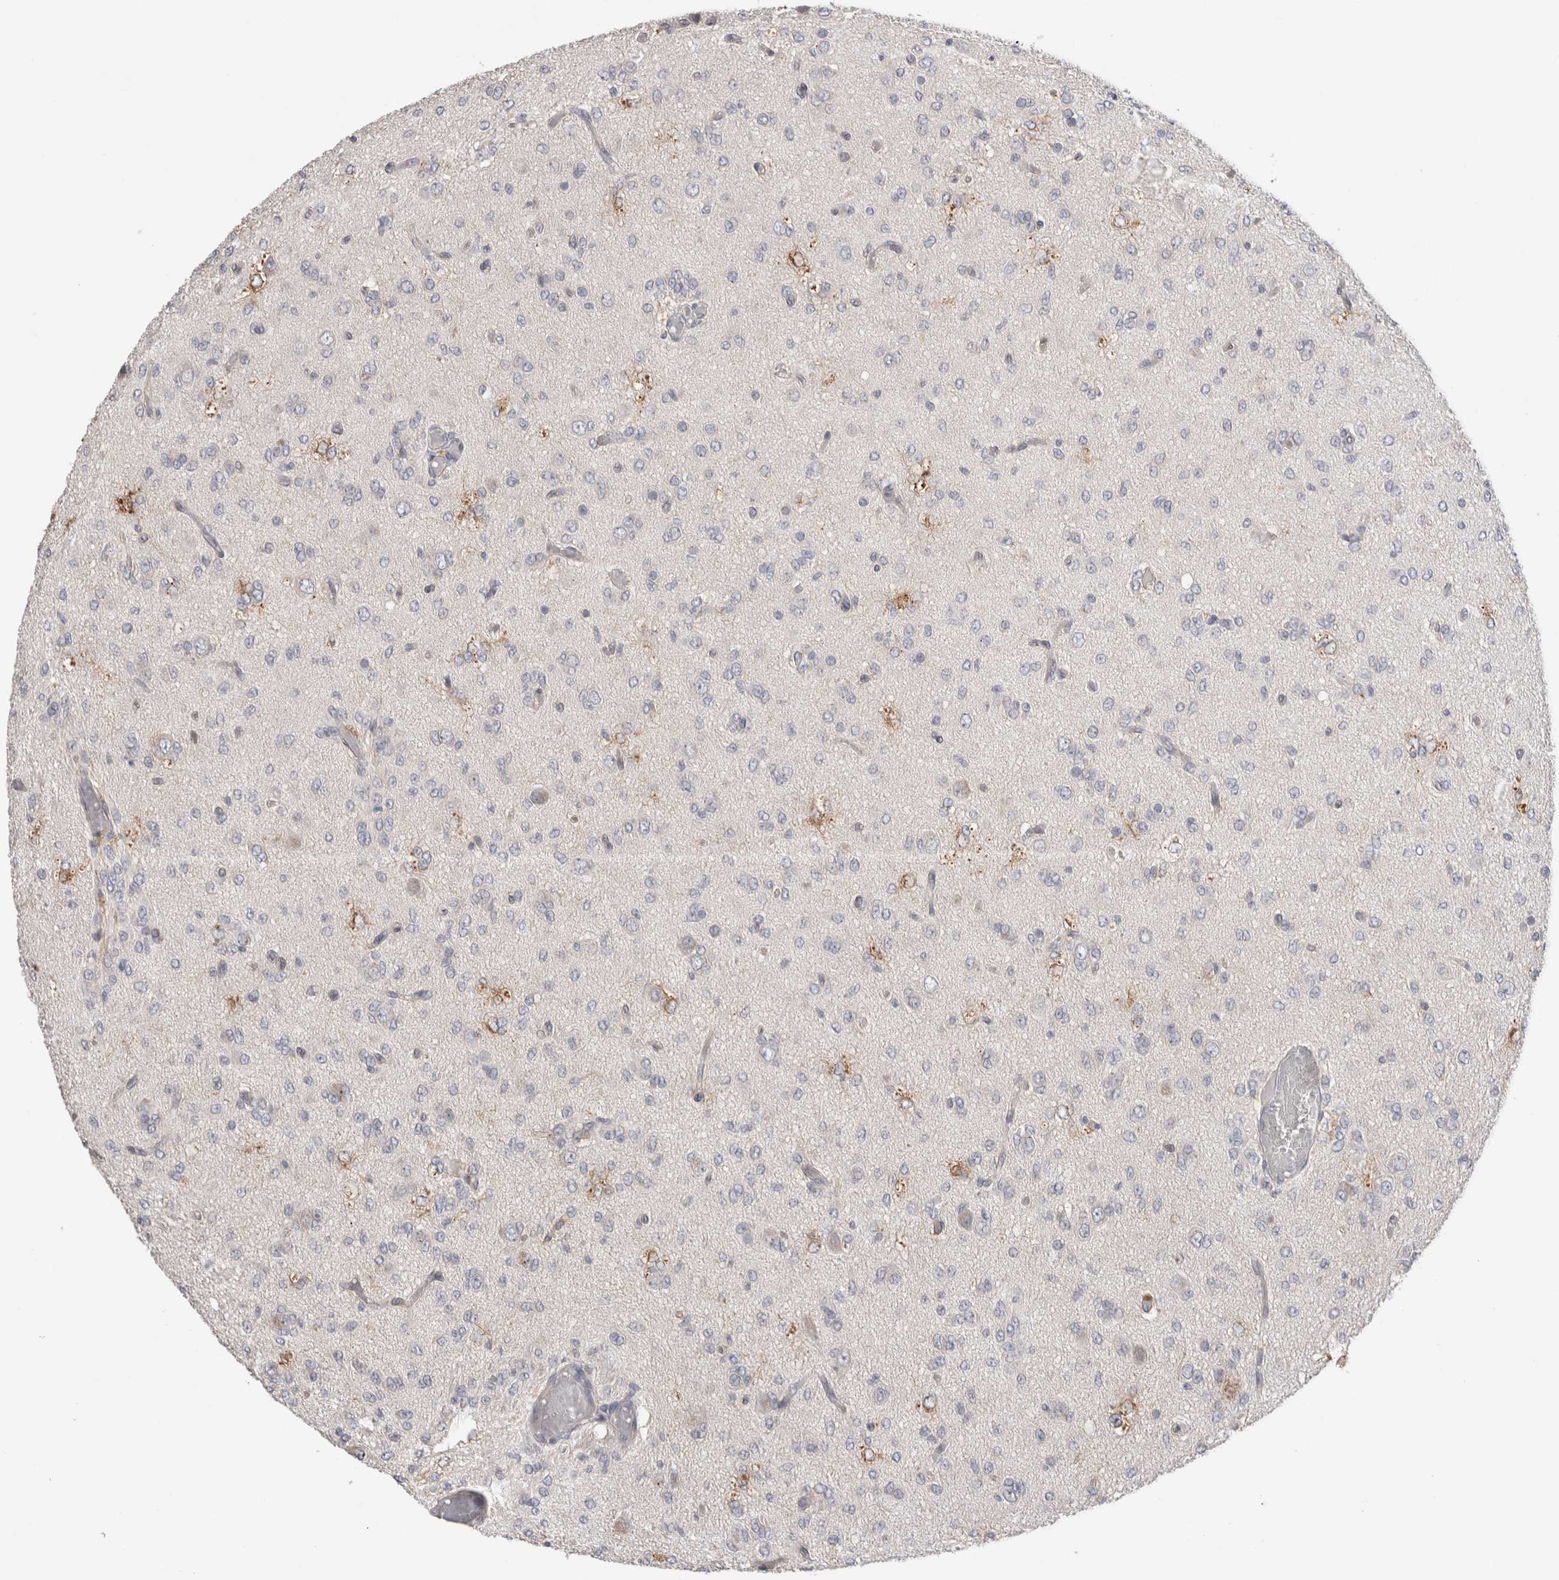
{"staining": {"intensity": "negative", "quantity": "none", "location": "none"}, "tissue": "glioma", "cell_type": "Tumor cells", "image_type": "cancer", "snomed": [{"axis": "morphology", "description": "Glioma, malignant, High grade"}, {"axis": "topography", "description": "Brain"}], "caption": "Tumor cells show no significant staining in malignant high-grade glioma.", "gene": "SYTL5", "patient": {"sex": "female", "age": 59}}